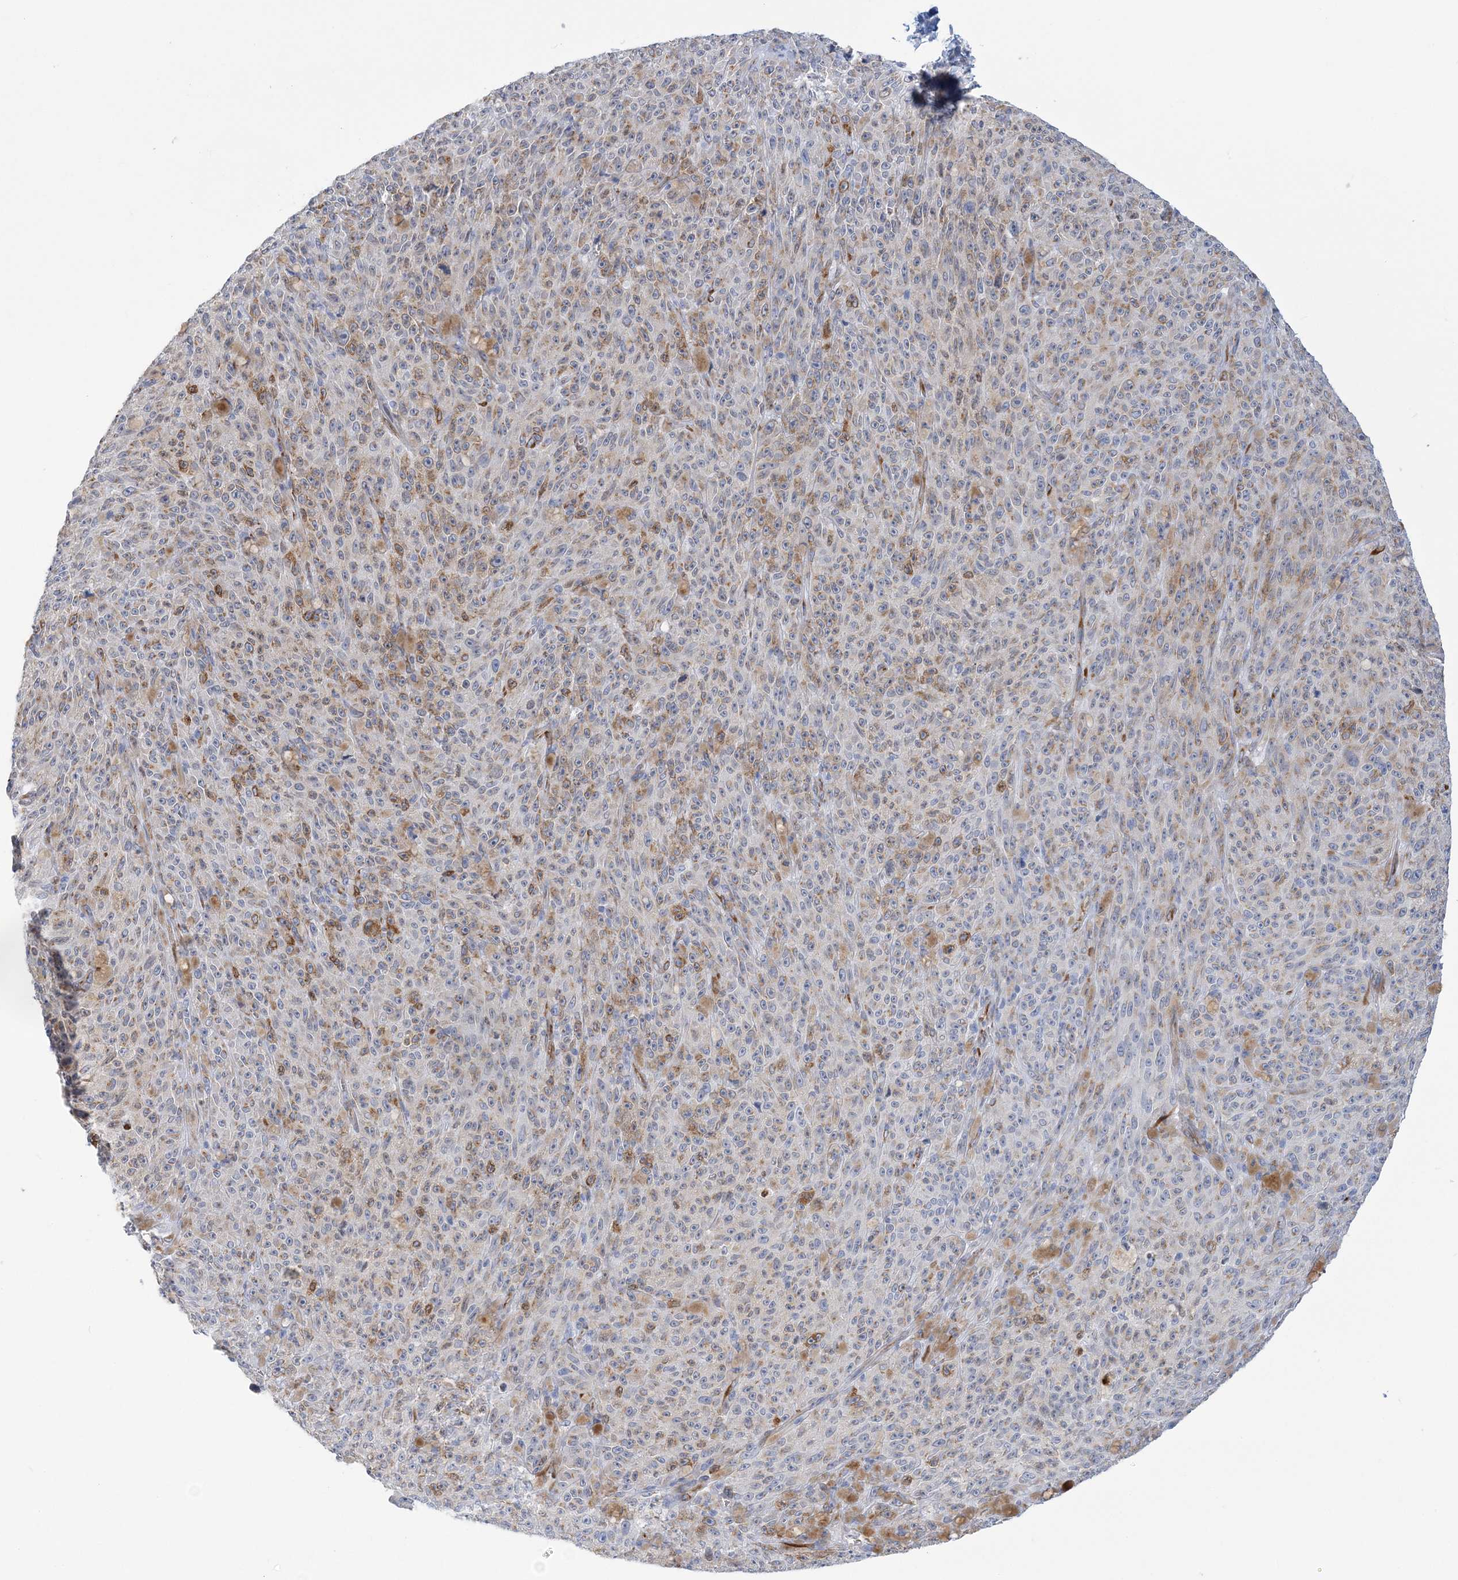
{"staining": {"intensity": "moderate", "quantity": "25%-75%", "location": "cytoplasmic/membranous"}, "tissue": "melanoma", "cell_type": "Tumor cells", "image_type": "cancer", "snomed": [{"axis": "morphology", "description": "Malignant melanoma, NOS"}, {"axis": "topography", "description": "Skin"}], "caption": "Protein staining of melanoma tissue demonstrates moderate cytoplasmic/membranous expression in about 25%-75% of tumor cells.", "gene": "PLEKHG4B", "patient": {"sex": "female", "age": 82}}